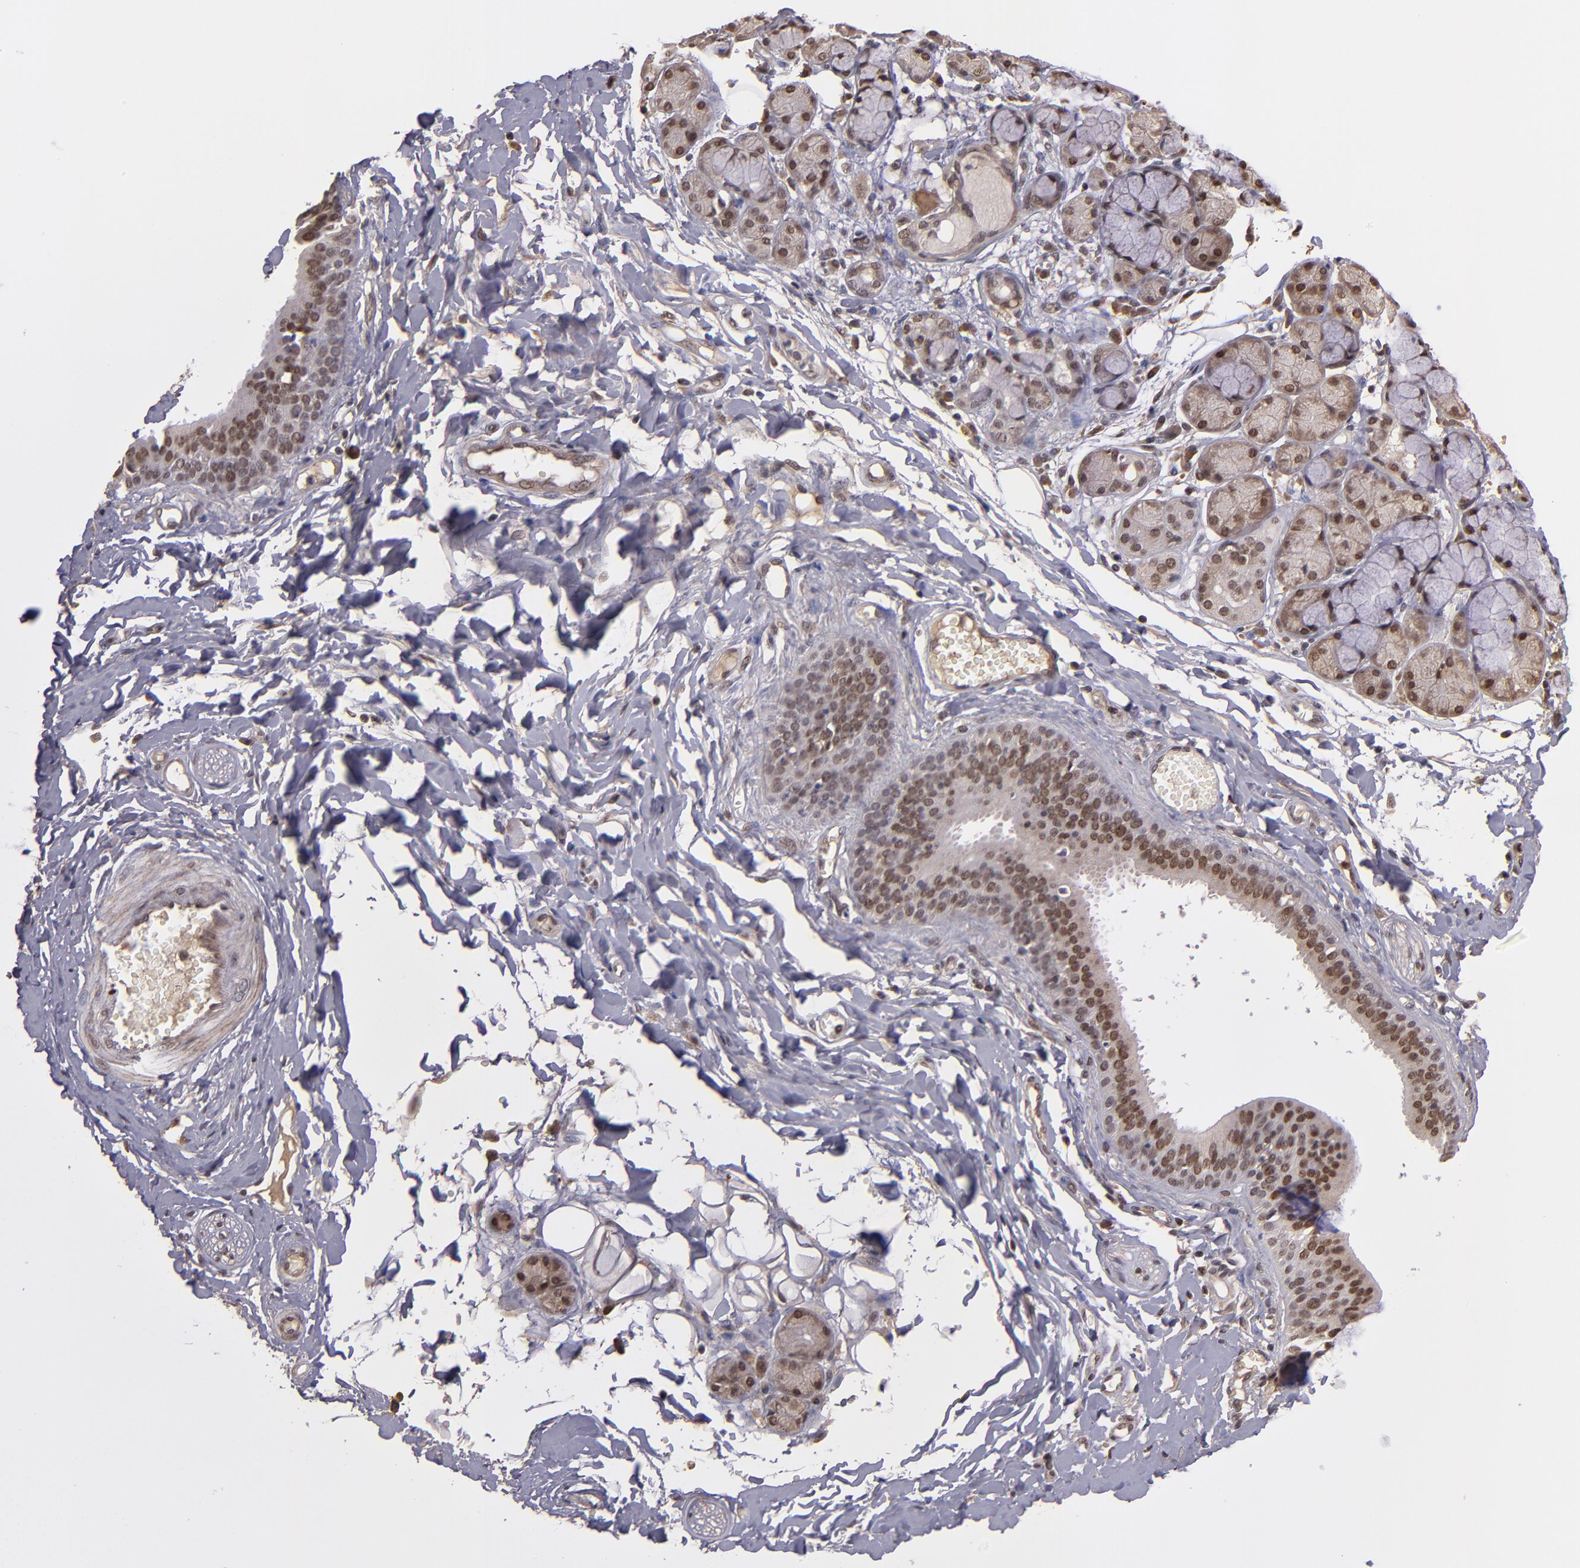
{"staining": {"intensity": "moderate", "quantity": ">75%", "location": "nuclear"}, "tissue": "salivary gland", "cell_type": "Glandular cells", "image_type": "normal", "snomed": [{"axis": "morphology", "description": "Normal tissue, NOS"}, {"axis": "topography", "description": "Skeletal muscle"}, {"axis": "topography", "description": "Oral tissue"}, {"axis": "topography", "description": "Salivary gland"}, {"axis": "topography", "description": "Peripheral nerve tissue"}], "caption": "Immunohistochemistry (IHC) micrograph of unremarkable salivary gland: human salivary gland stained using immunohistochemistry demonstrates medium levels of moderate protein expression localized specifically in the nuclear of glandular cells, appearing as a nuclear brown color.", "gene": "ABHD12B", "patient": {"sex": "male", "age": 54}}